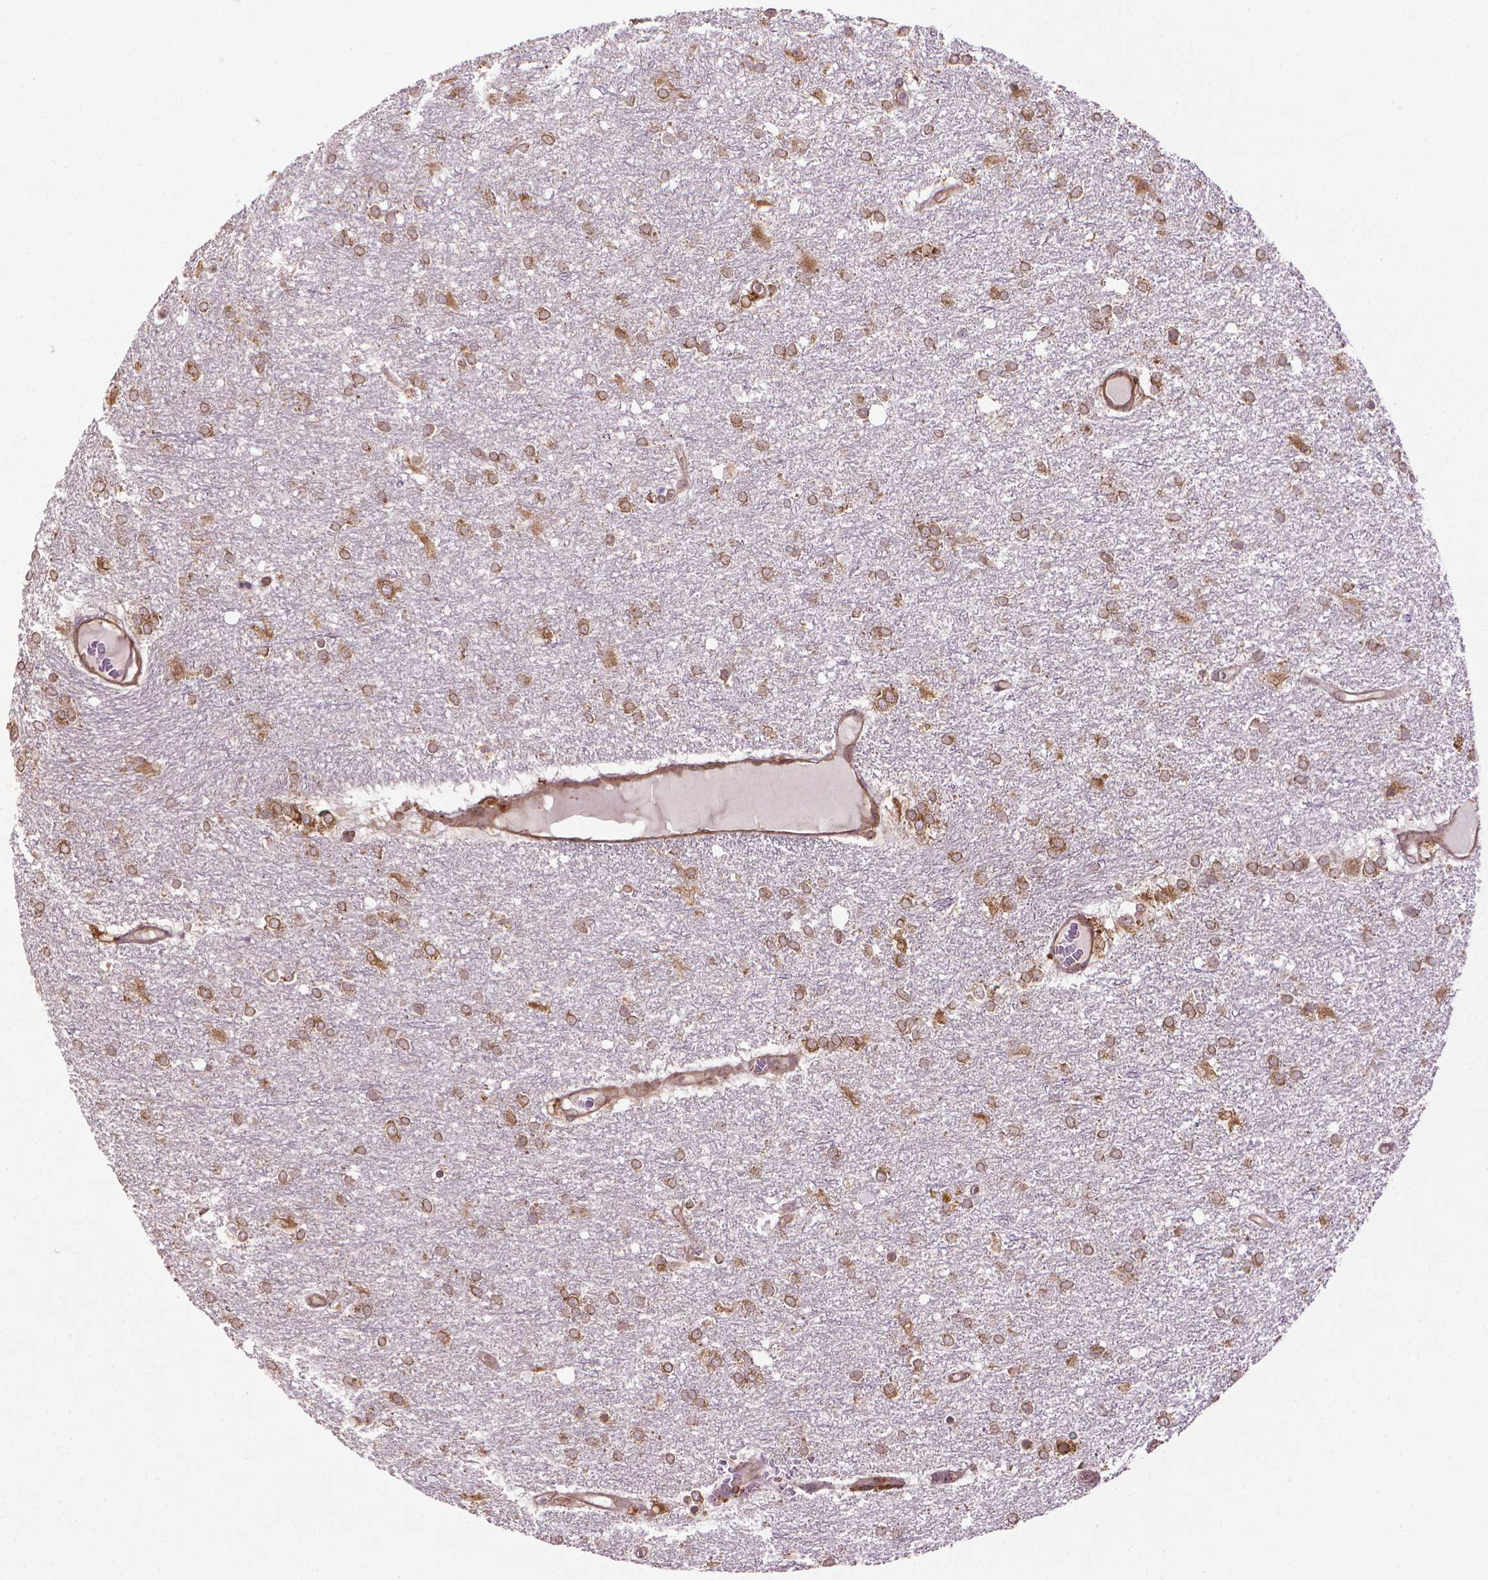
{"staining": {"intensity": "moderate", "quantity": ">75%", "location": "cytoplasmic/membranous"}, "tissue": "glioma", "cell_type": "Tumor cells", "image_type": "cancer", "snomed": [{"axis": "morphology", "description": "Glioma, malignant, High grade"}, {"axis": "topography", "description": "Brain"}], "caption": "The image reveals staining of high-grade glioma (malignant), revealing moderate cytoplasmic/membranous protein expression (brown color) within tumor cells.", "gene": "GAS1", "patient": {"sex": "female", "age": 61}}